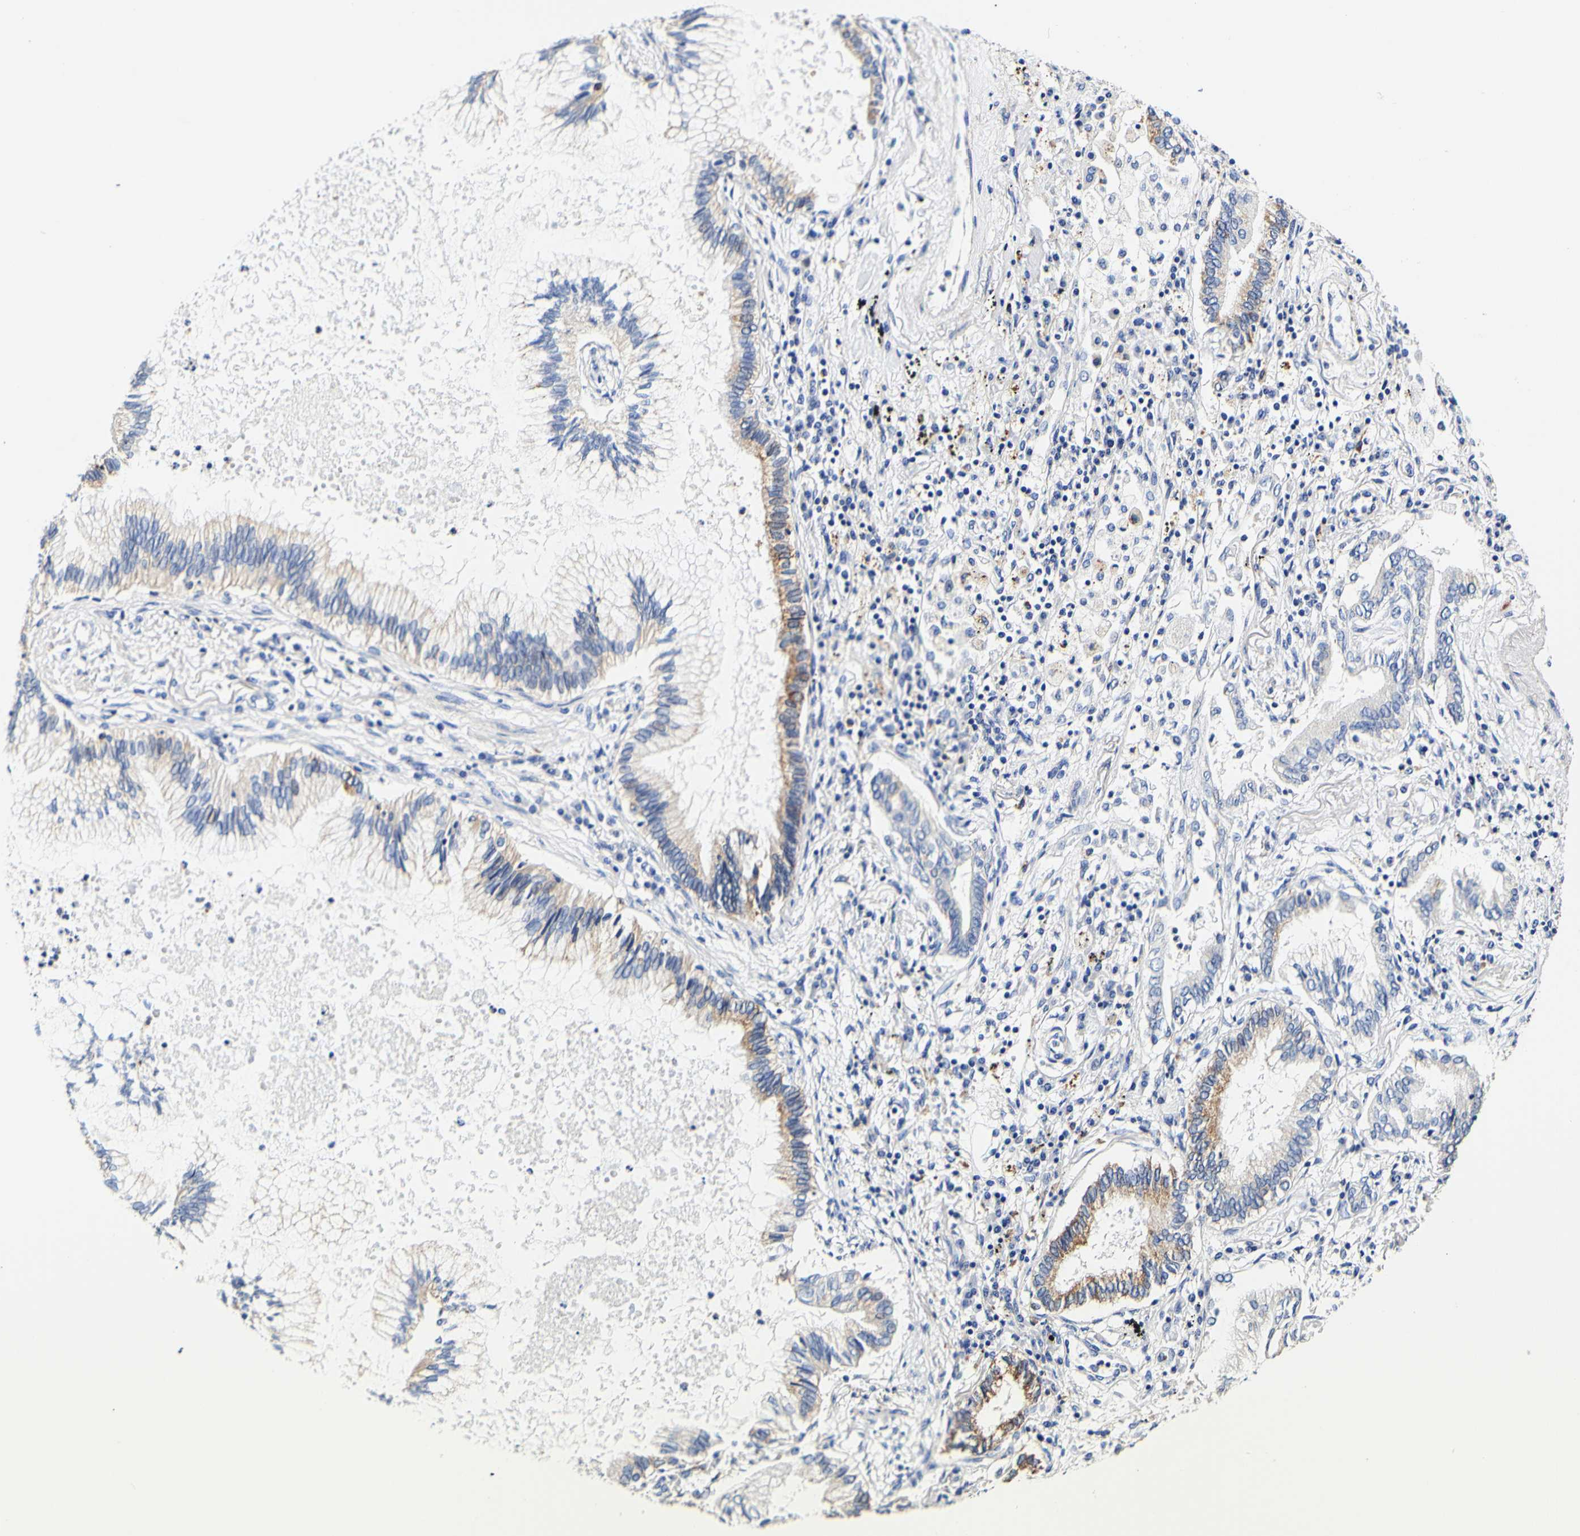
{"staining": {"intensity": "moderate", "quantity": "<25%", "location": "cytoplasmic/membranous"}, "tissue": "lung cancer", "cell_type": "Tumor cells", "image_type": "cancer", "snomed": [{"axis": "morphology", "description": "Normal tissue, NOS"}, {"axis": "morphology", "description": "Adenocarcinoma, NOS"}, {"axis": "topography", "description": "Bronchus"}, {"axis": "topography", "description": "Lung"}], "caption": "The image demonstrates staining of lung cancer (adenocarcinoma), revealing moderate cytoplasmic/membranous protein expression (brown color) within tumor cells.", "gene": "CAMK4", "patient": {"sex": "female", "age": 70}}